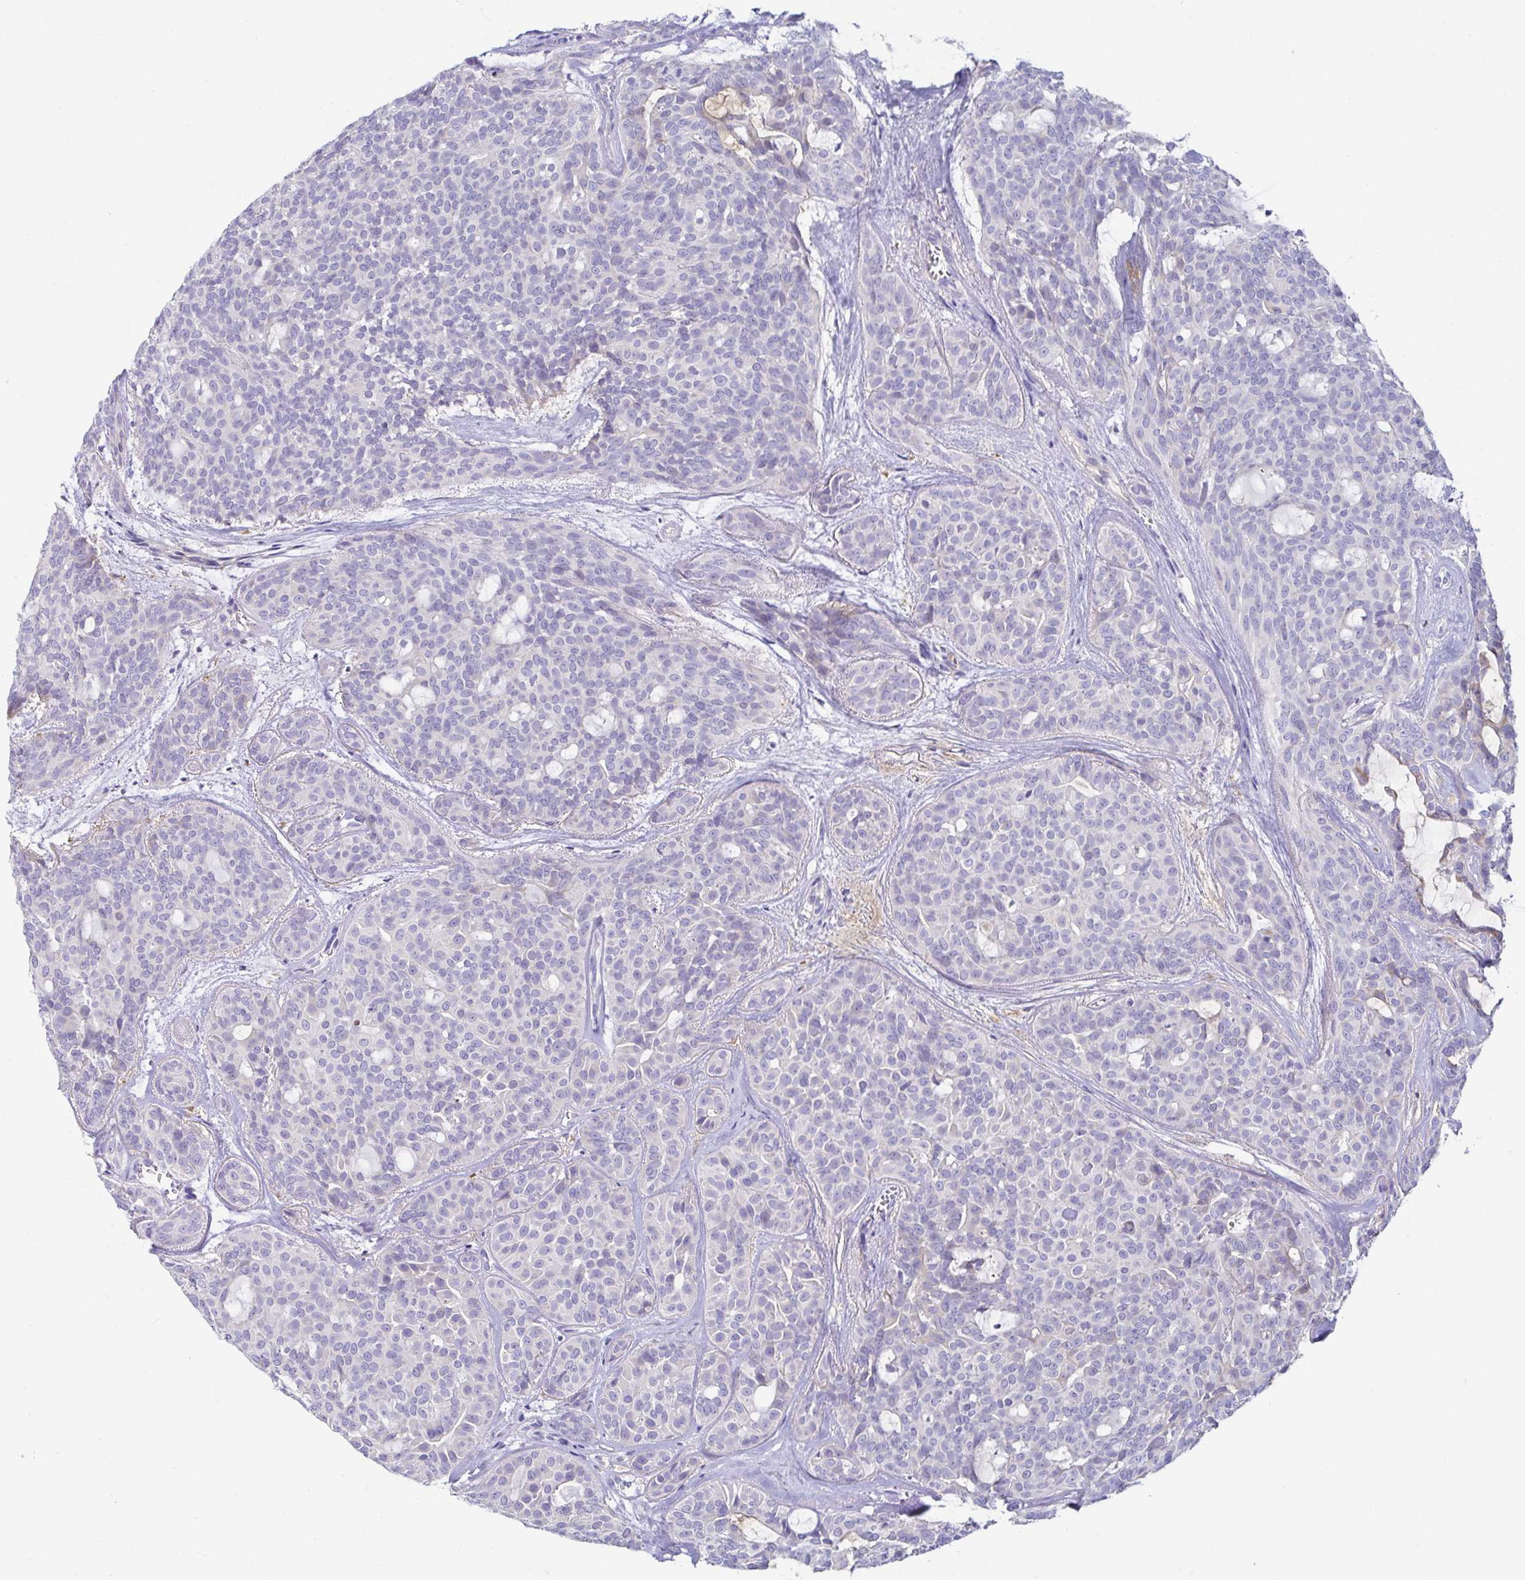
{"staining": {"intensity": "negative", "quantity": "none", "location": "none"}, "tissue": "head and neck cancer", "cell_type": "Tumor cells", "image_type": "cancer", "snomed": [{"axis": "morphology", "description": "Adenocarcinoma, NOS"}, {"axis": "topography", "description": "Head-Neck"}], "caption": "The photomicrograph reveals no significant positivity in tumor cells of adenocarcinoma (head and neck).", "gene": "C4orf17", "patient": {"sex": "male", "age": 66}}